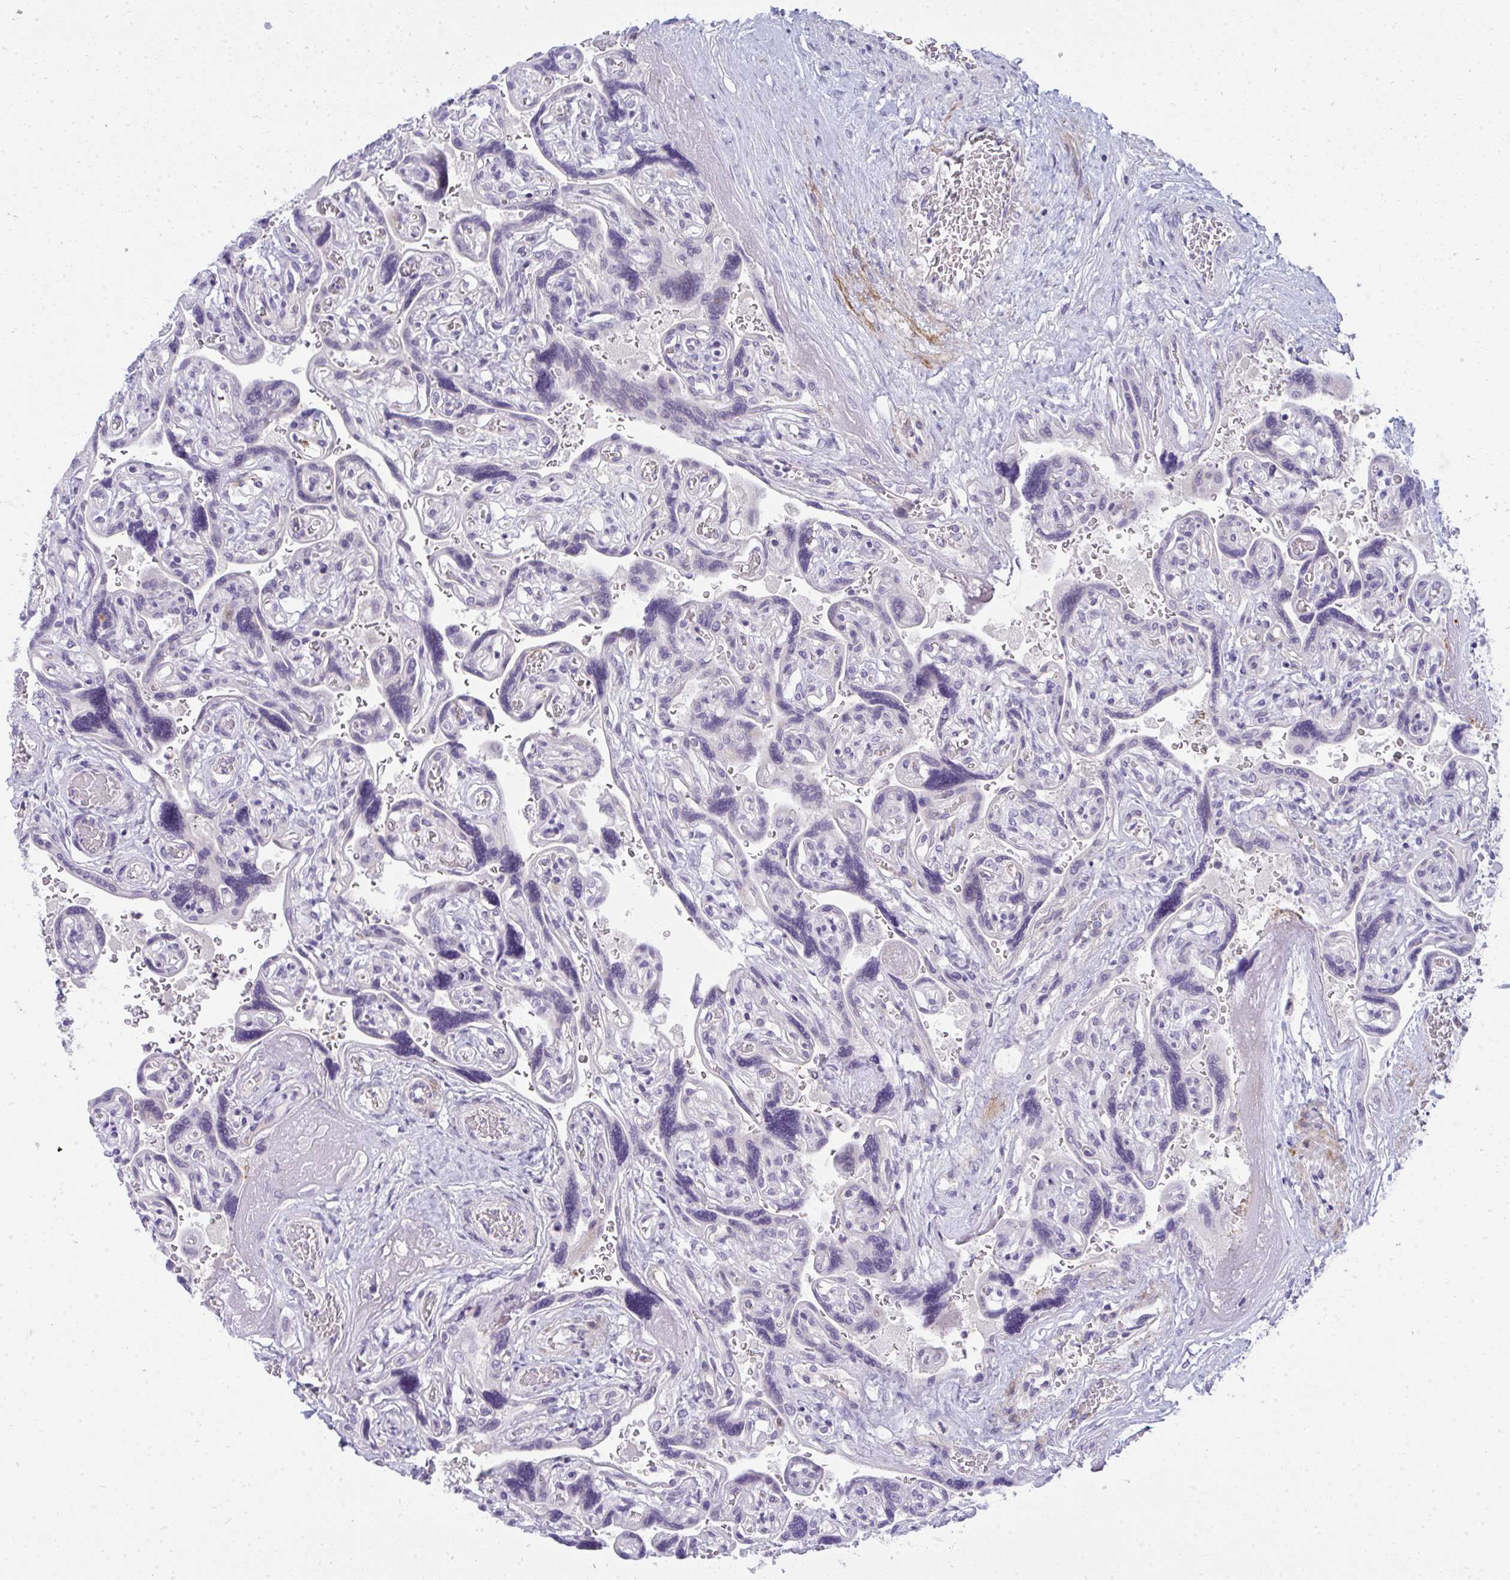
{"staining": {"intensity": "negative", "quantity": "none", "location": "none"}, "tissue": "placenta", "cell_type": "Decidual cells", "image_type": "normal", "snomed": [{"axis": "morphology", "description": "Normal tissue, NOS"}, {"axis": "topography", "description": "Placenta"}], "caption": "Decidual cells show no significant protein staining in benign placenta.", "gene": "TMEM82", "patient": {"sex": "female", "age": 32}}